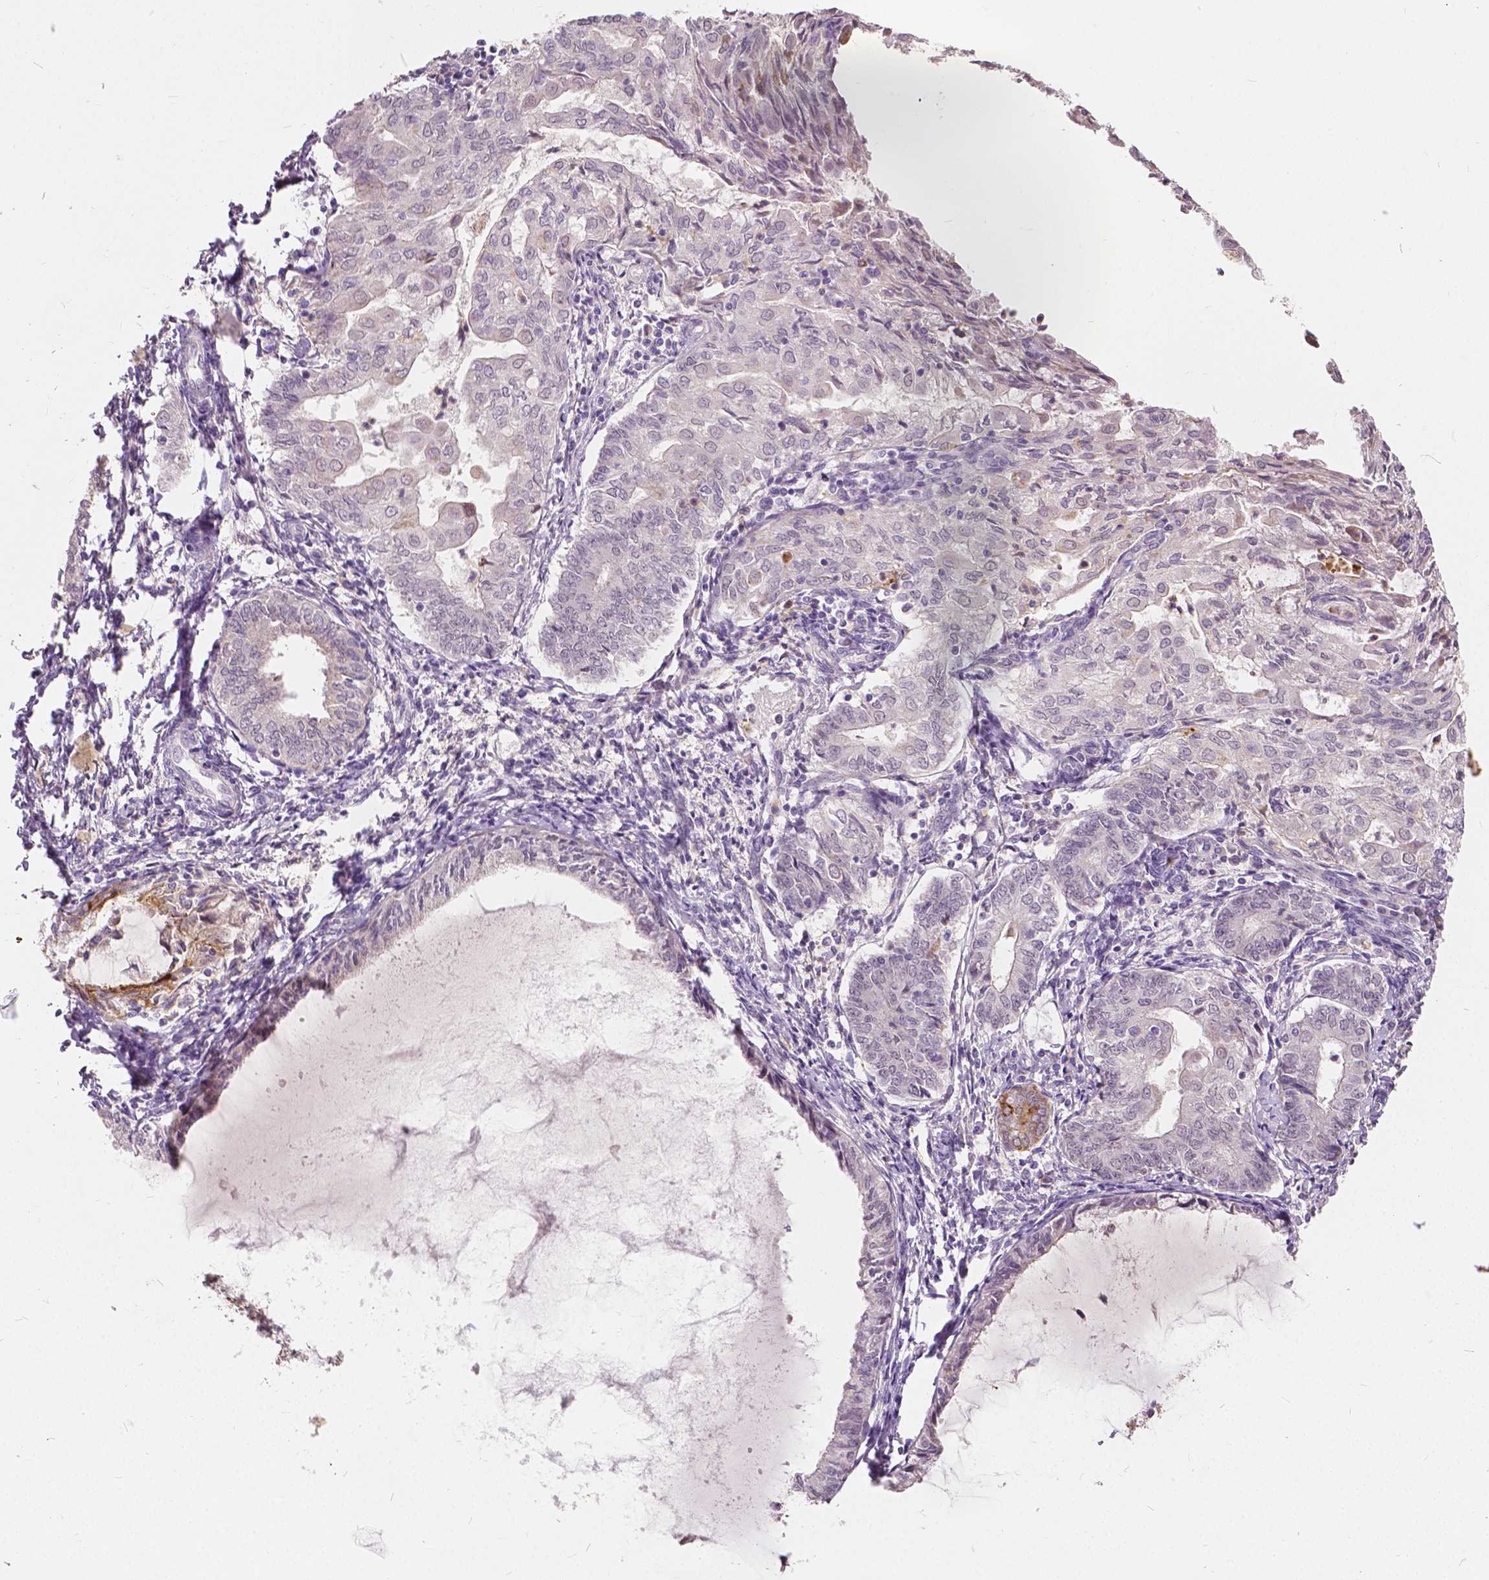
{"staining": {"intensity": "negative", "quantity": "none", "location": "none"}, "tissue": "endometrial cancer", "cell_type": "Tumor cells", "image_type": "cancer", "snomed": [{"axis": "morphology", "description": "Adenocarcinoma, NOS"}, {"axis": "topography", "description": "Endometrium"}], "caption": "This histopathology image is of endometrial cancer stained with immunohistochemistry (IHC) to label a protein in brown with the nuclei are counter-stained blue. There is no staining in tumor cells. The staining was performed using DAB to visualize the protein expression in brown, while the nuclei were stained in blue with hematoxylin (Magnification: 20x).", "gene": "DLX6", "patient": {"sex": "female", "age": 68}}